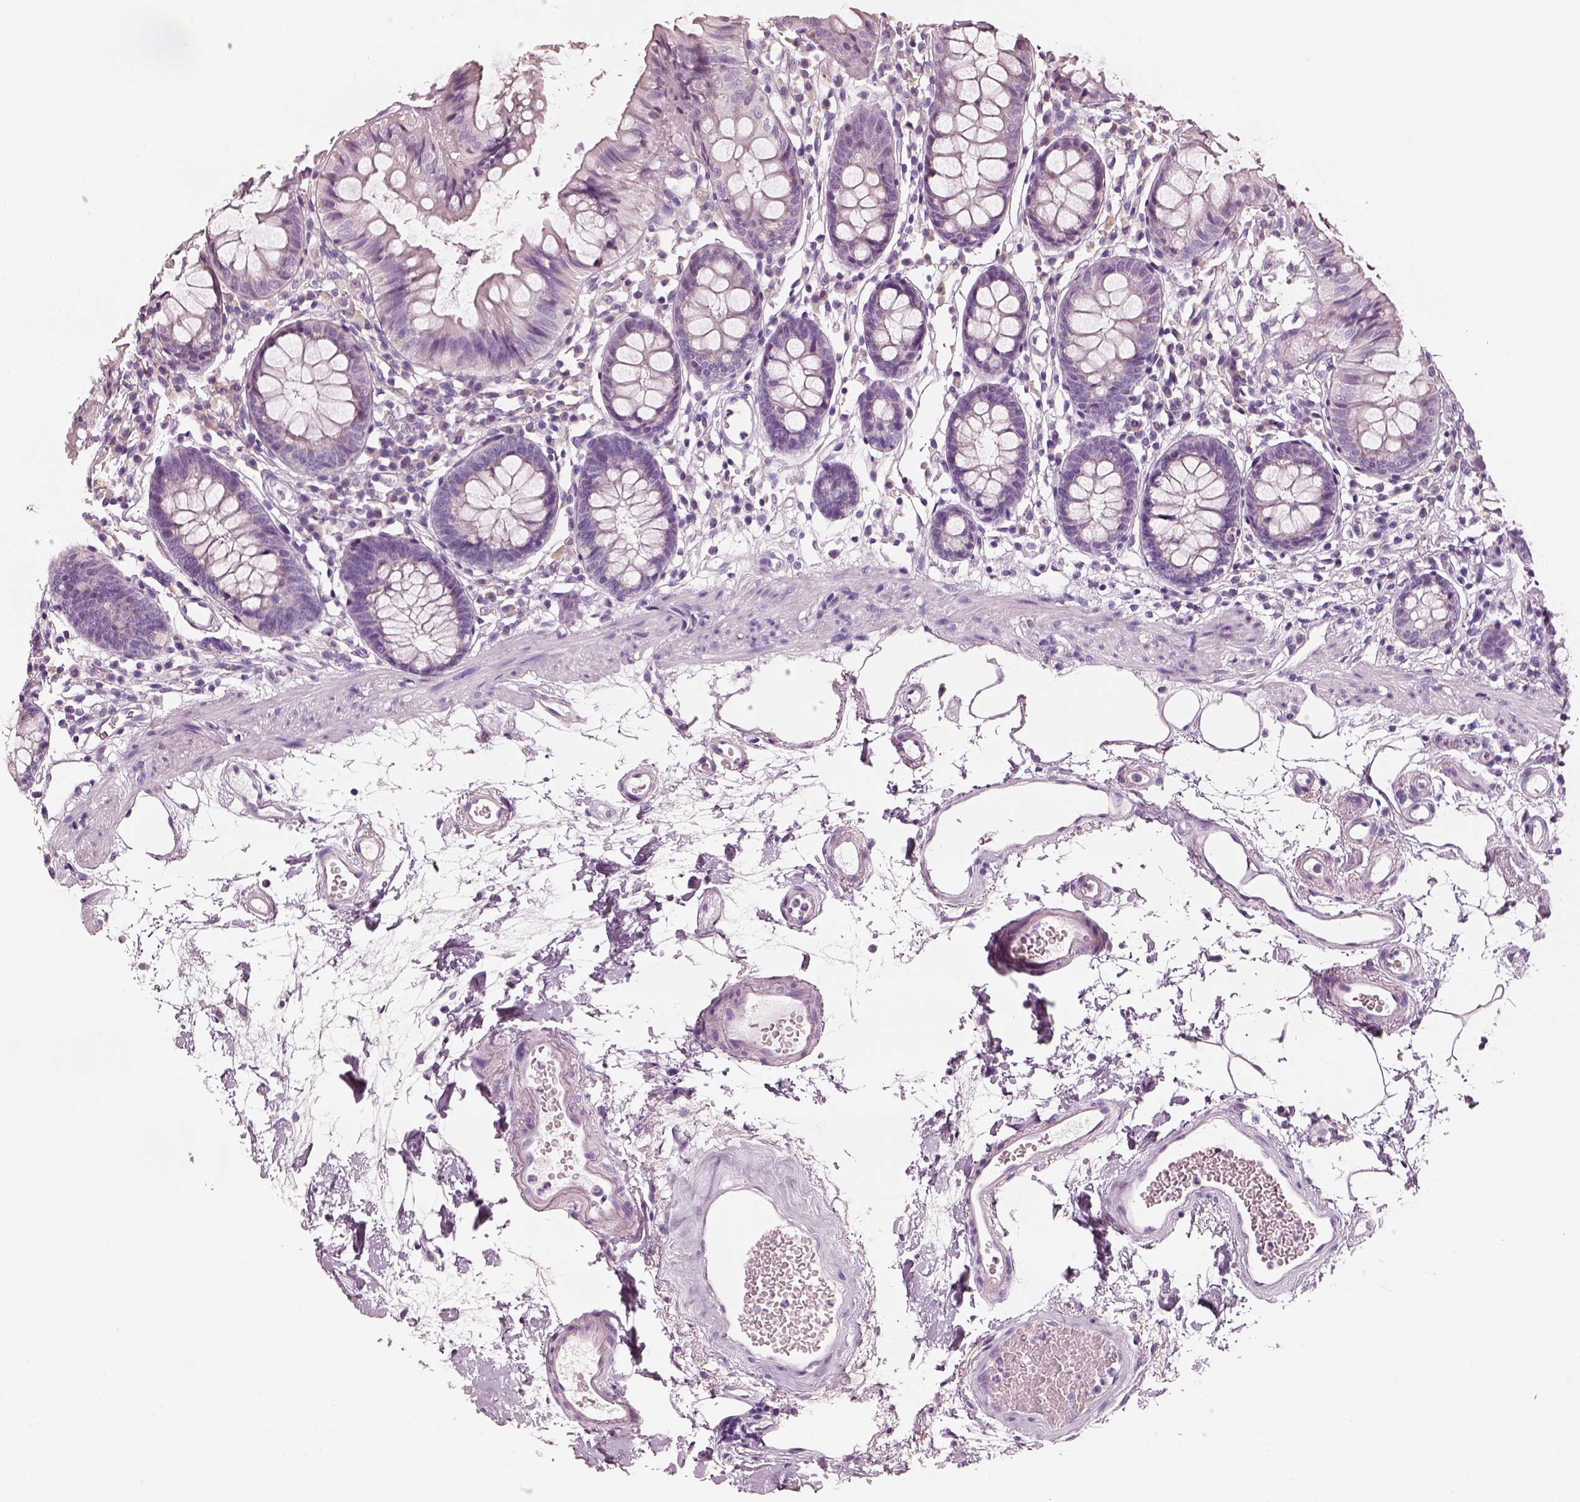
{"staining": {"intensity": "negative", "quantity": "none", "location": "none"}, "tissue": "colon", "cell_type": "Endothelial cells", "image_type": "normal", "snomed": [{"axis": "morphology", "description": "Normal tissue, NOS"}, {"axis": "topography", "description": "Colon"}], "caption": "IHC histopathology image of normal colon: human colon stained with DAB exhibits no significant protein positivity in endothelial cells. The staining was performed using DAB to visualize the protein expression in brown, while the nuclei were stained in blue with hematoxylin (Magnification: 20x).", "gene": "PNOC", "patient": {"sex": "female", "age": 84}}